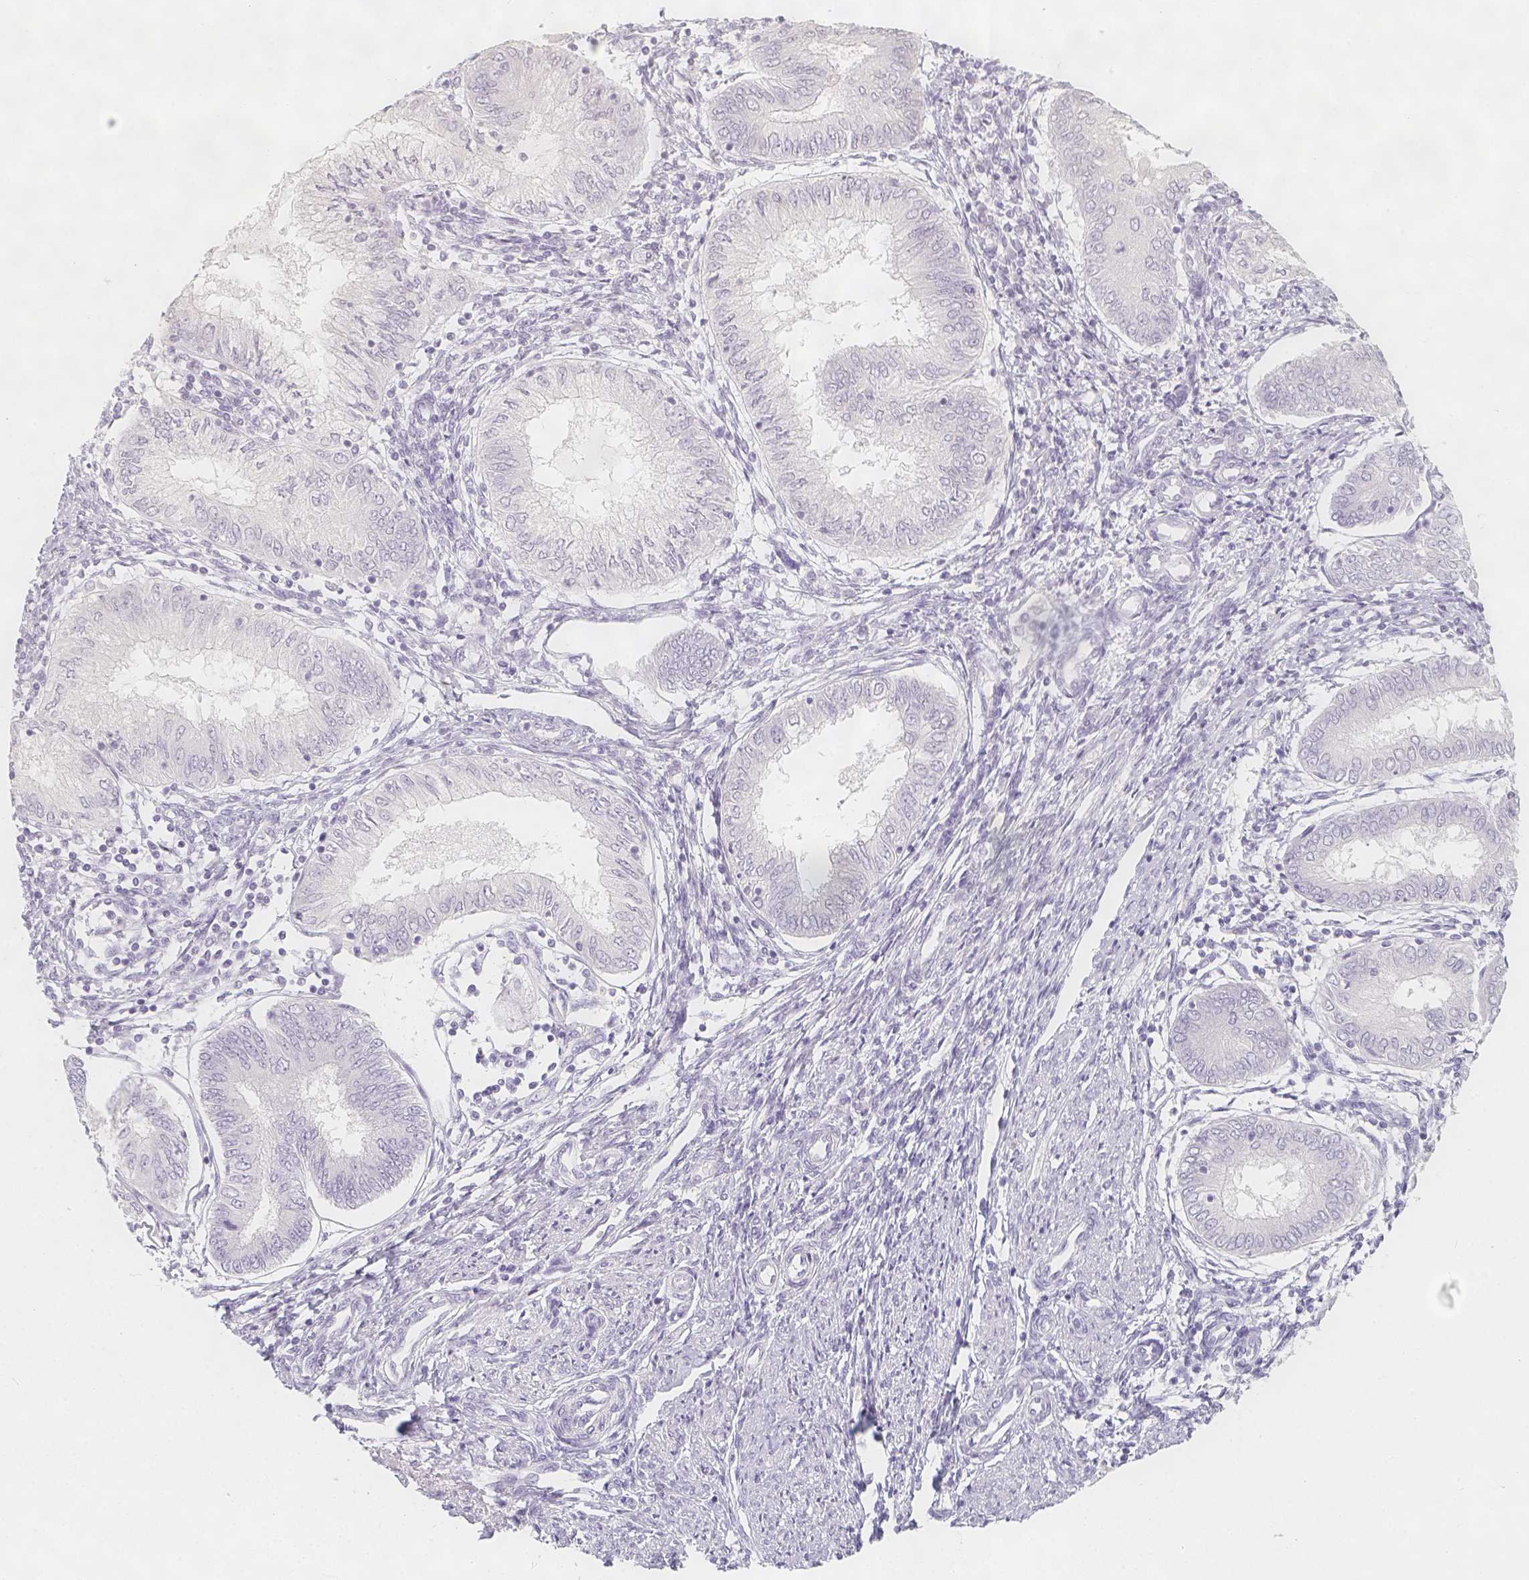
{"staining": {"intensity": "negative", "quantity": "none", "location": "none"}, "tissue": "endometrial cancer", "cell_type": "Tumor cells", "image_type": "cancer", "snomed": [{"axis": "morphology", "description": "Adenocarcinoma, NOS"}, {"axis": "topography", "description": "Endometrium"}], "caption": "Tumor cells are negative for brown protein staining in endometrial adenocarcinoma. (DAB IHC, high magnification).", "gene": "SLC18A1", "patient": {"sex": "female", "age": 68}}